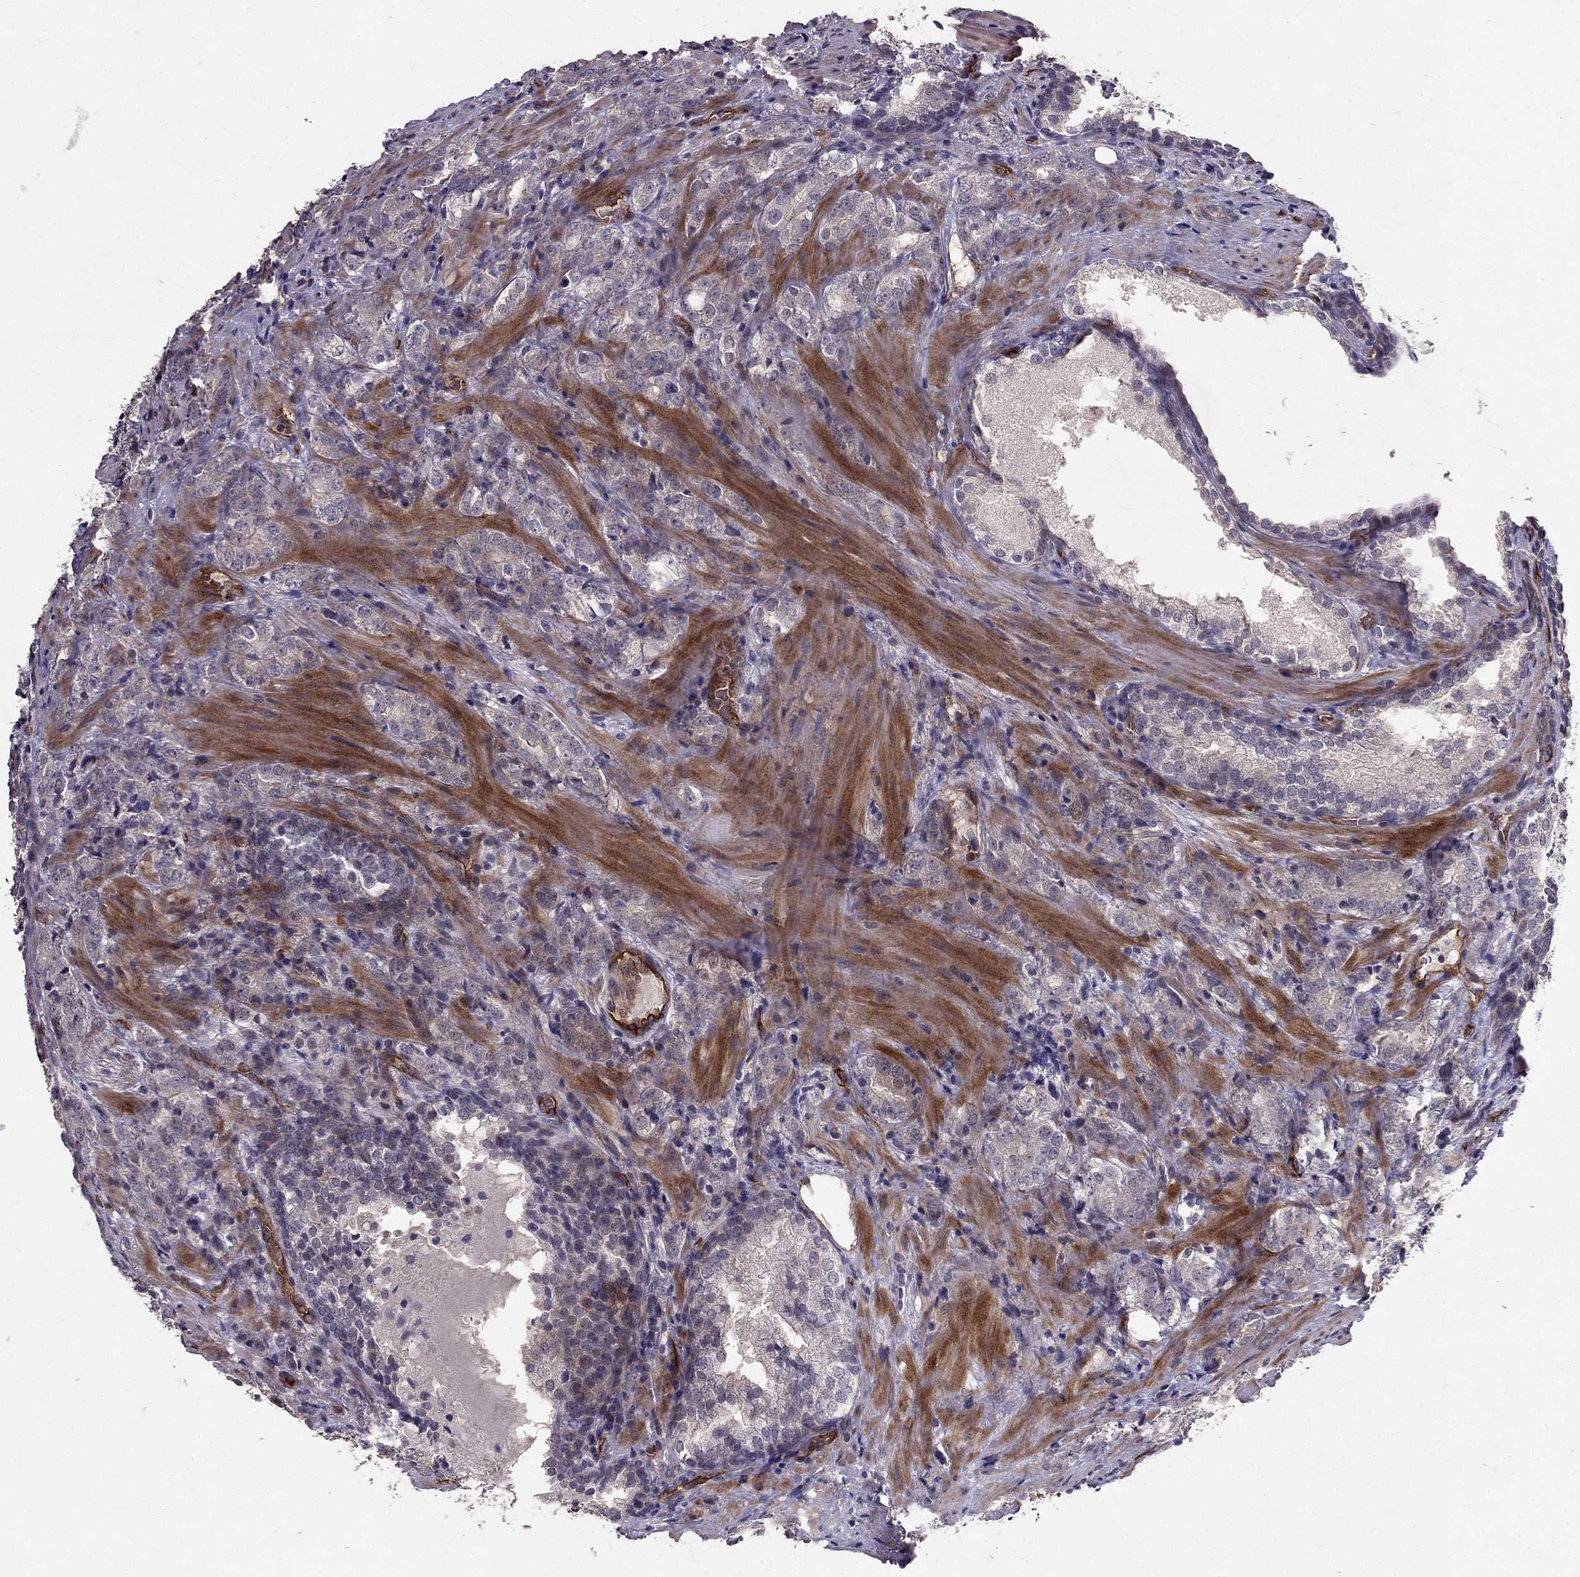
{"staining": {"intensity": "negative", "quantity": "none", "location": "none"}, "tissue": "prostate cancer", "cell_type": "Tumor cells", "image_type": "cancer", "snomed": [{"axis": "morphology", "description": "Adenocarcinoma, NOS"}, {"axis": "topography", "description": "Prostate and seminal vesicle, NOS"}], "caption": "Immunohistochemistry (IHC) histopathology image of neoplastic tissue: prostate cancer (adenocarcinoma) stained with DAB (3,3'-diaminobenzidine) exhibits no significant protein staining in tumor cells.", "gene": "RASIP1", "patient": {"sex": "male", "age": 63}}